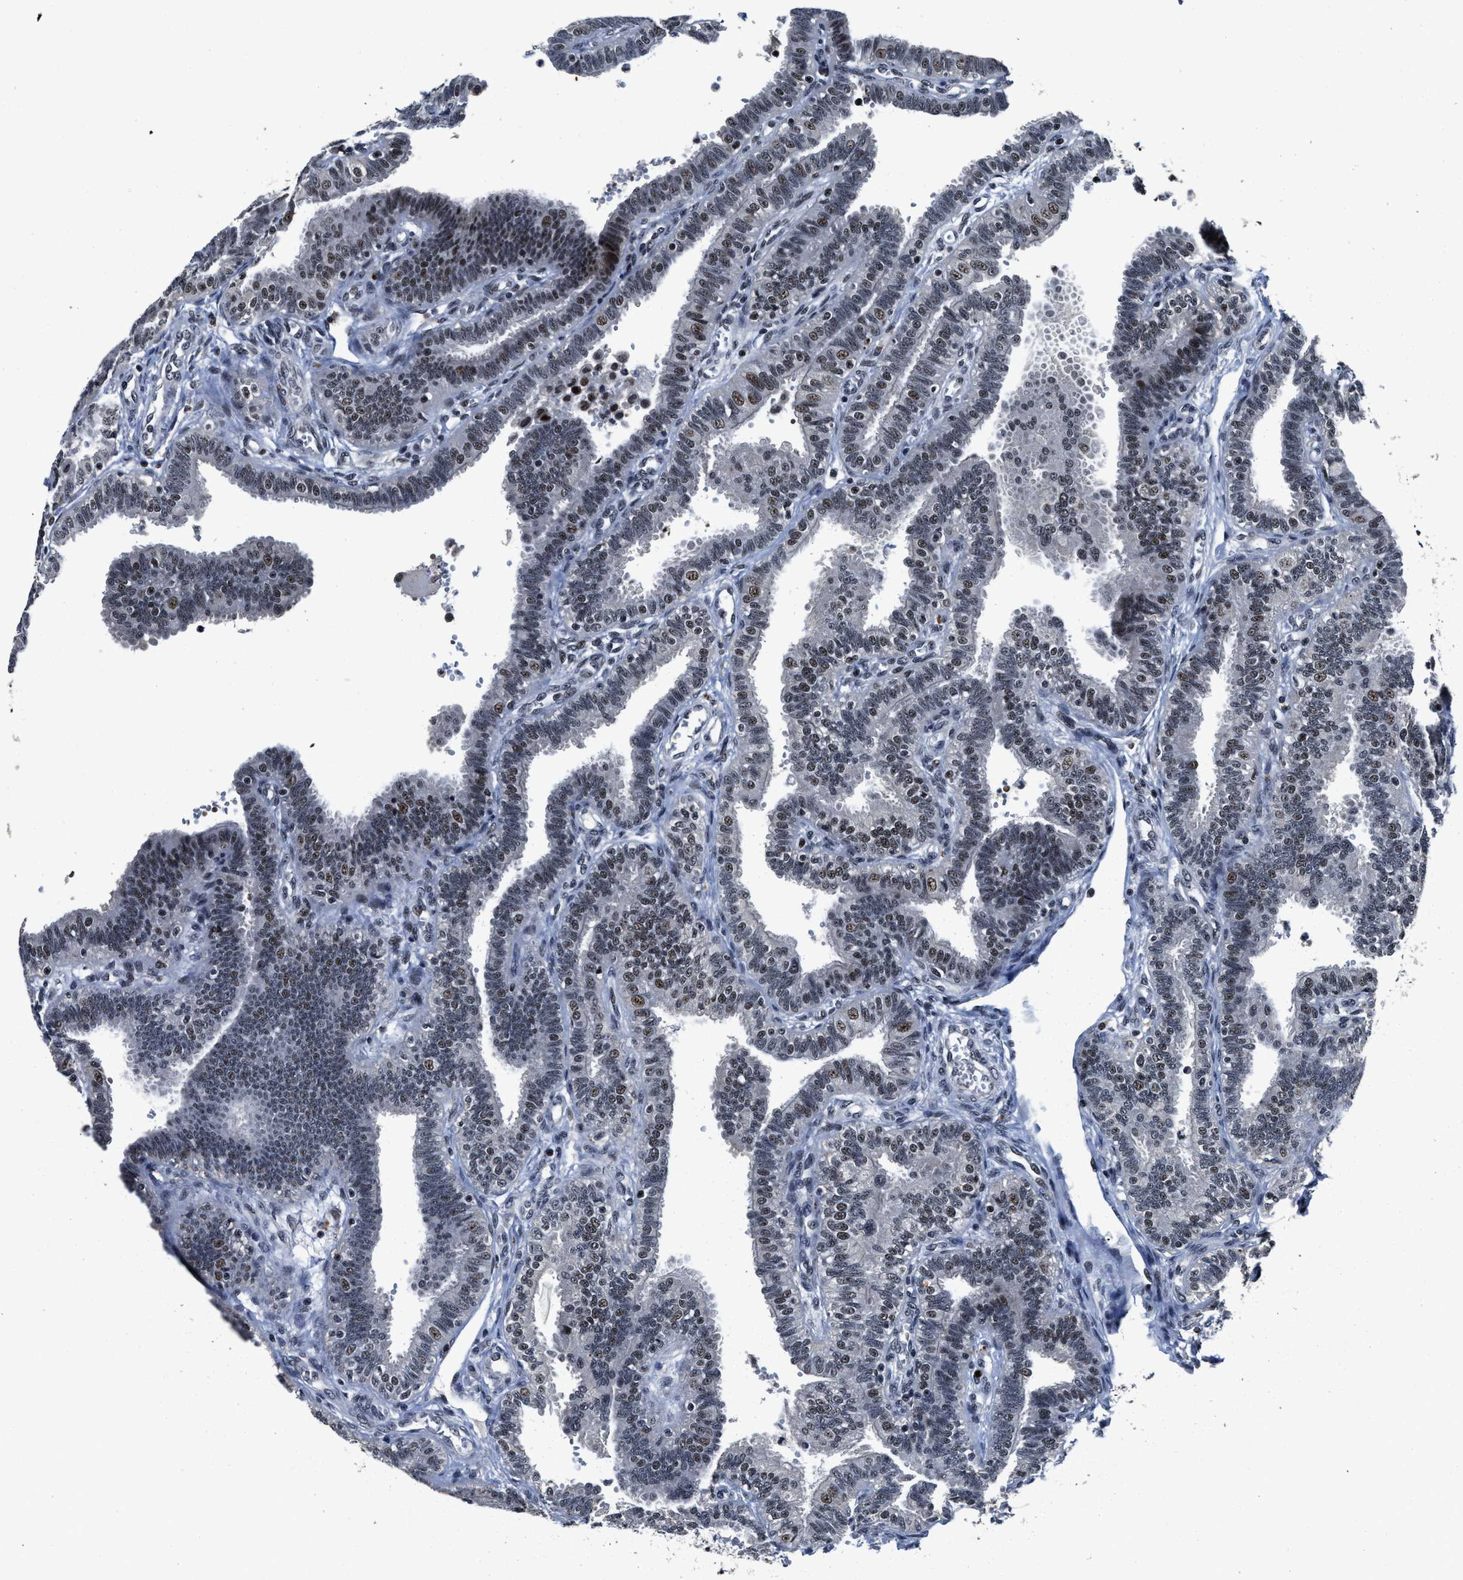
{"staining": {"intensity": "weak", "quantity": "25%-75%", "location": "nuclear"}, "tissue": "fallopian tube", "cell_type": "Glandular cells", "image_type": "normal", "snomed": [{"axis": "morphology", "description": "Normal tissue, NOS"}, {"axis": "topography", "description": "Fallopian tube"}, {"axis": "topography", "description": "Placenta"}], "caption": "Protein expression by IHC displays weak nuclear positivity in about 25%-75% of glandular cells in unremarkable fallopian tube. (Stains: DAB (3,3'-diaminobenzidine) in brown, nuclei in blue, Microscopy: brightfield microscopy at high magnification).", "gene": "ZNF233", "patient": {"sex": "female", "age": 34}}